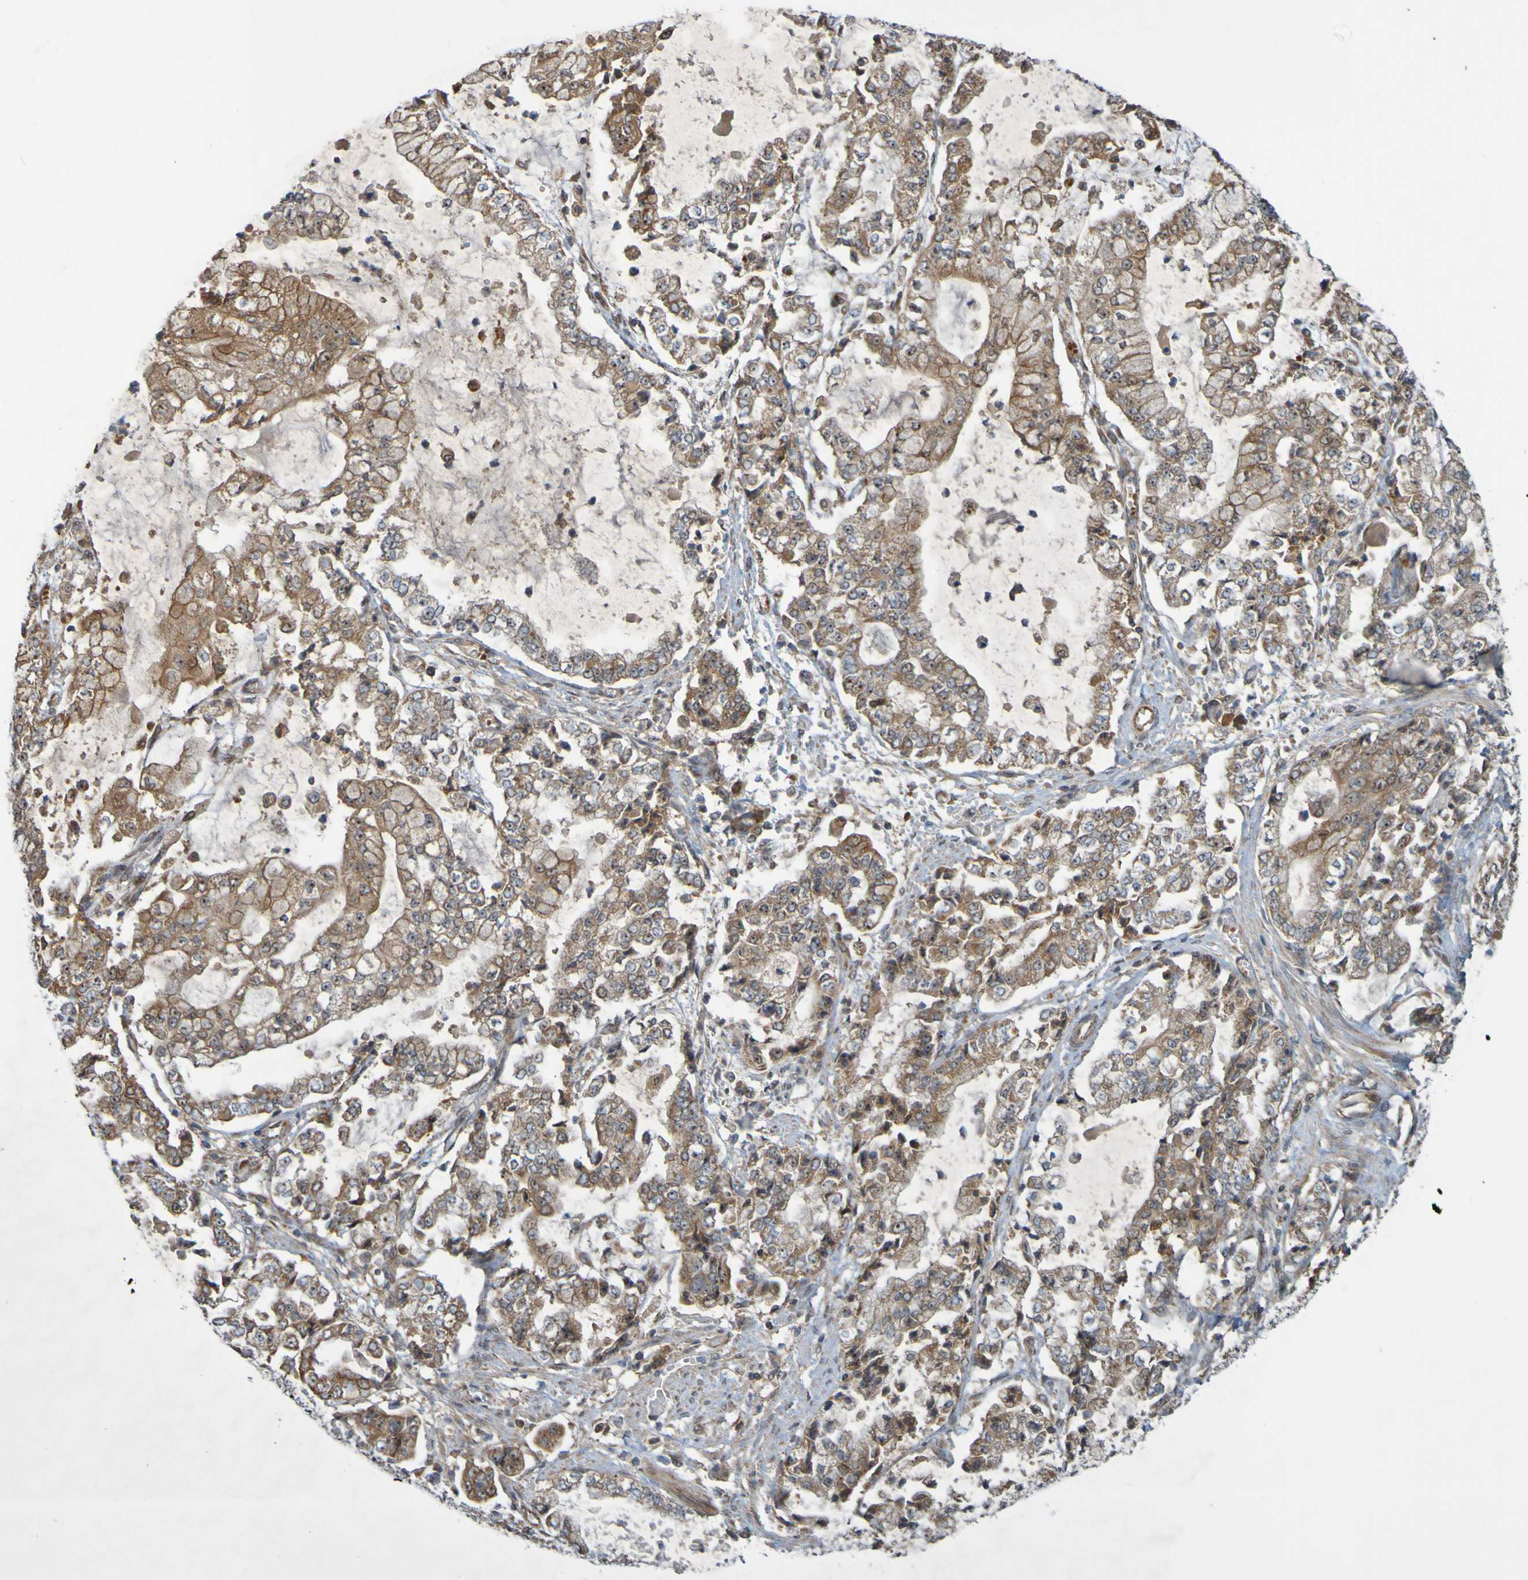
{"staining": {"intensity": "moderate", "quantity": ">75%", "location": "cytoplasmic/membranous"}, "tissue": "stomach cancer", "cell_type": "Tumor cells", "image_type": "cancer", "snomed": [{"axis": "morphology", "description": "Adenocarcinoma, NOS"}, {"axis": "topography", "description": "Stomach"}], "caption": "The photomicrograph displays immunohistochemical staining of stomach cancer (adenocarcinoma). There is moderate cytoplasmic/membranous positivity is identified in about >75% of tumor cells.", "gene": "TMBIM1", "patient": {"sex": "male", "age": 76}}